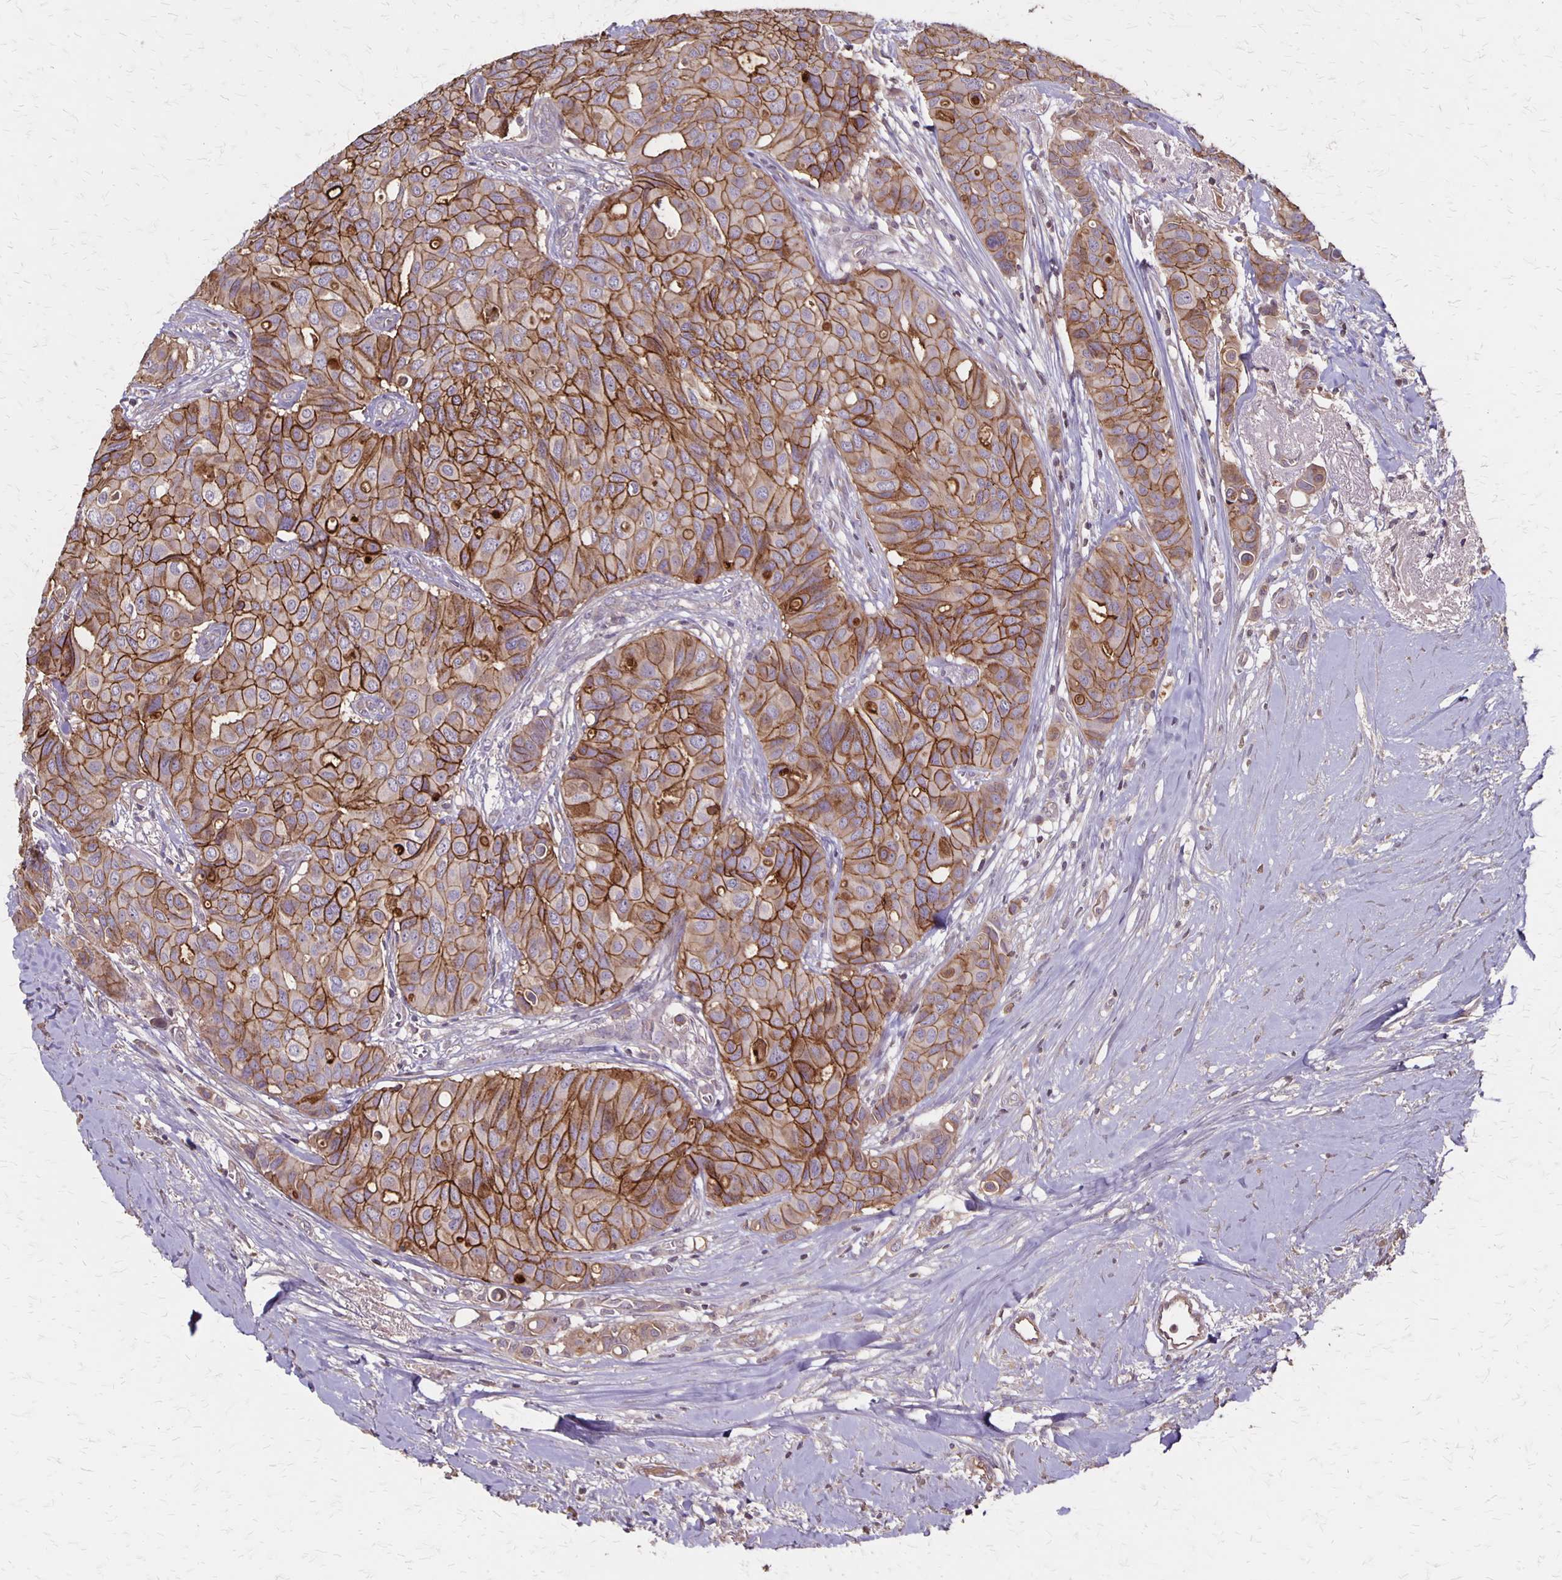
{"staining": {"intensity": "strong", "quantity": ">75%", "location": "cytoplasmic/membranous"}, "tissue": "breast cancer", "cell_type": "Tumor cells", "image_type": "cancer", "snomed": [{"axis": "morphology", "description": "Duct carcinoma"}, {"axis": "topography", "description": "Breast"}], "caption": "Immunohistochemical staining of human breast cancer (infiltrating ductal carcinoma) exhibits strong cytoplasmic/membranous protein positivity in about >75% of tumor cells. The protein is shown in brown color, while the nuclei are stained blue.", "gene": "PROM2", "patient": {"sex": "female", "age": 54}}